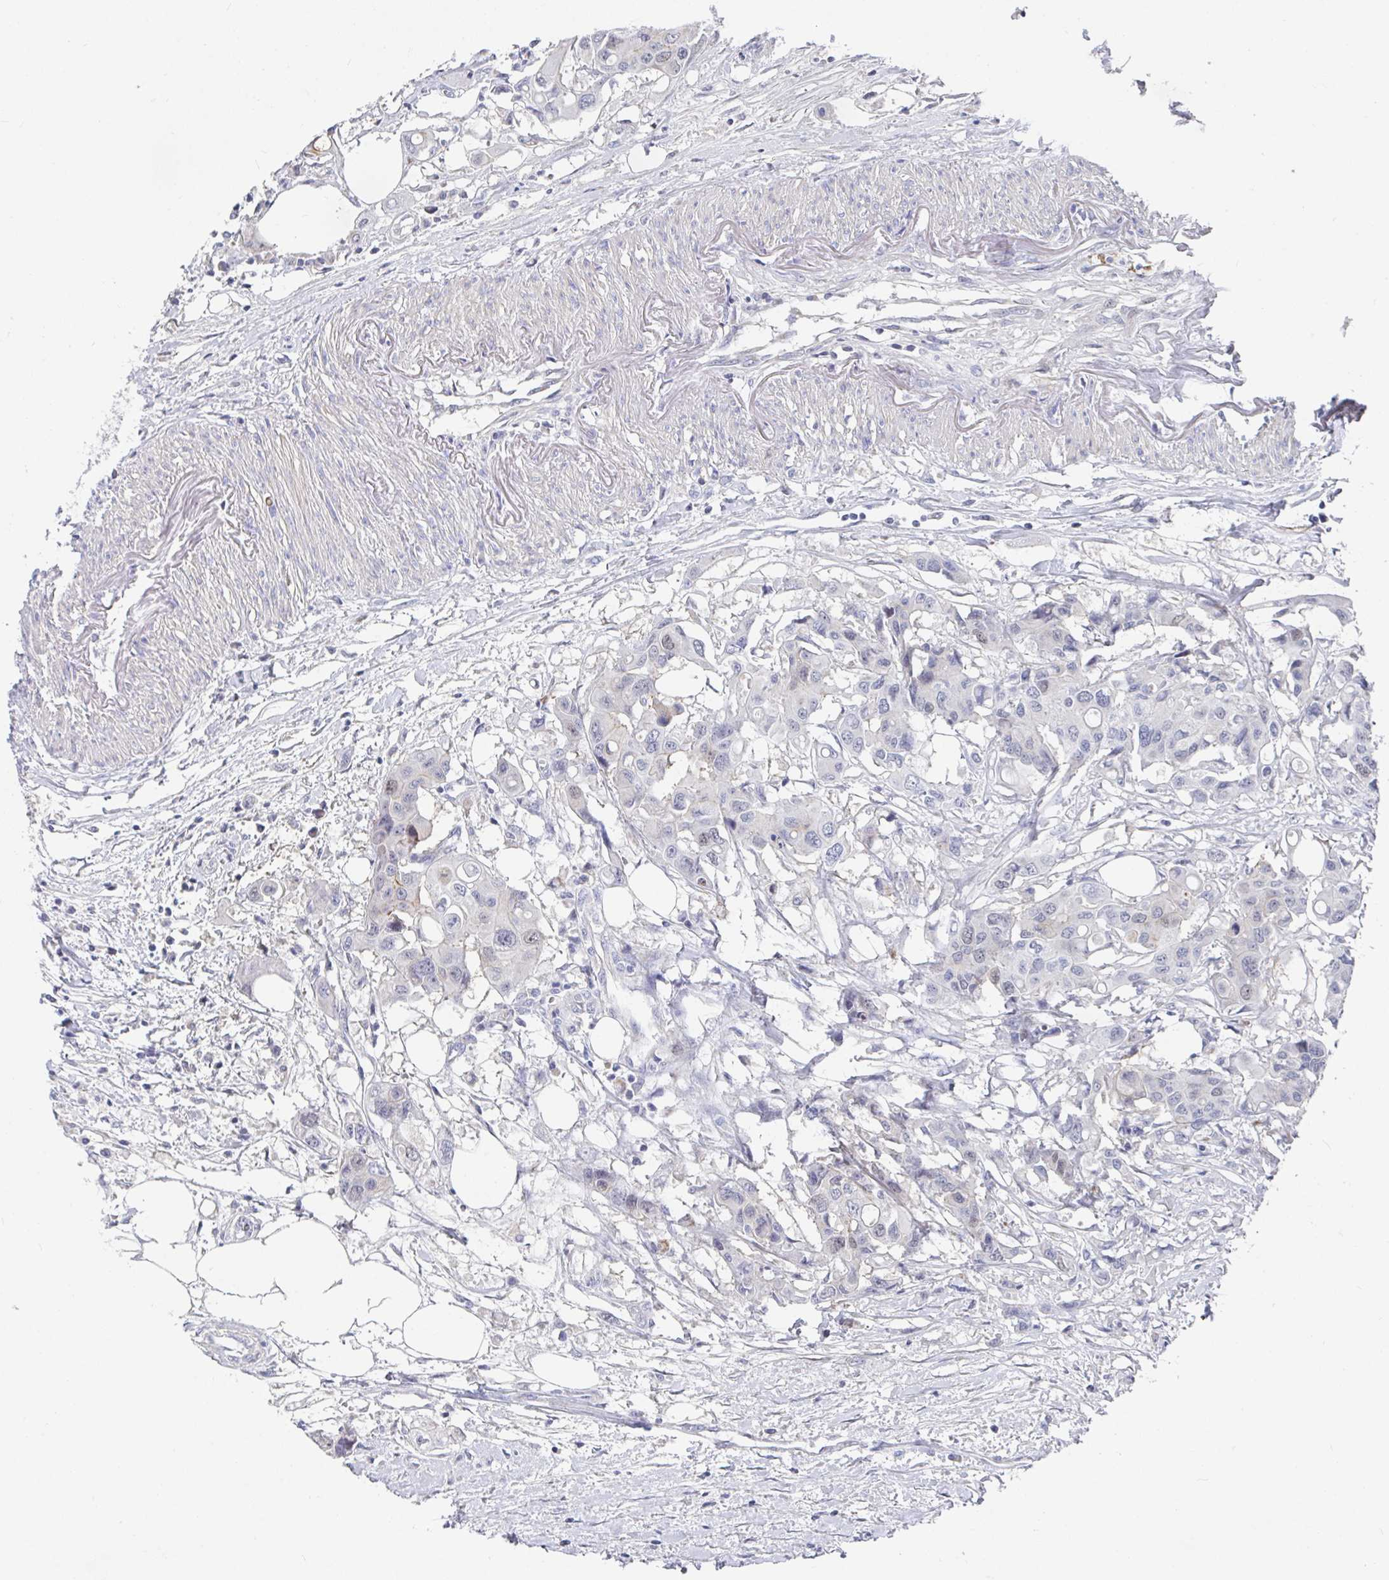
{"staining": {"intensity": "weak", "quantity": "<25%", "location": "nuclear"}, "tissue": "colorectal cancer", "cell_type": "Tumor cells", "image_type": "cancer", "snomed": [{"axis": "morphology", "description": "Adenocarcinoma, NOS"}, {"axis": "topography", "description": "Colon"}], "caption": "This is an immunohistochemistry (IHC) micrograph of colorectal cancer. There is no positivity in tumor cells.", "gene": "ATP5F1C", "patient": {"sex": "male", "age": 77}}